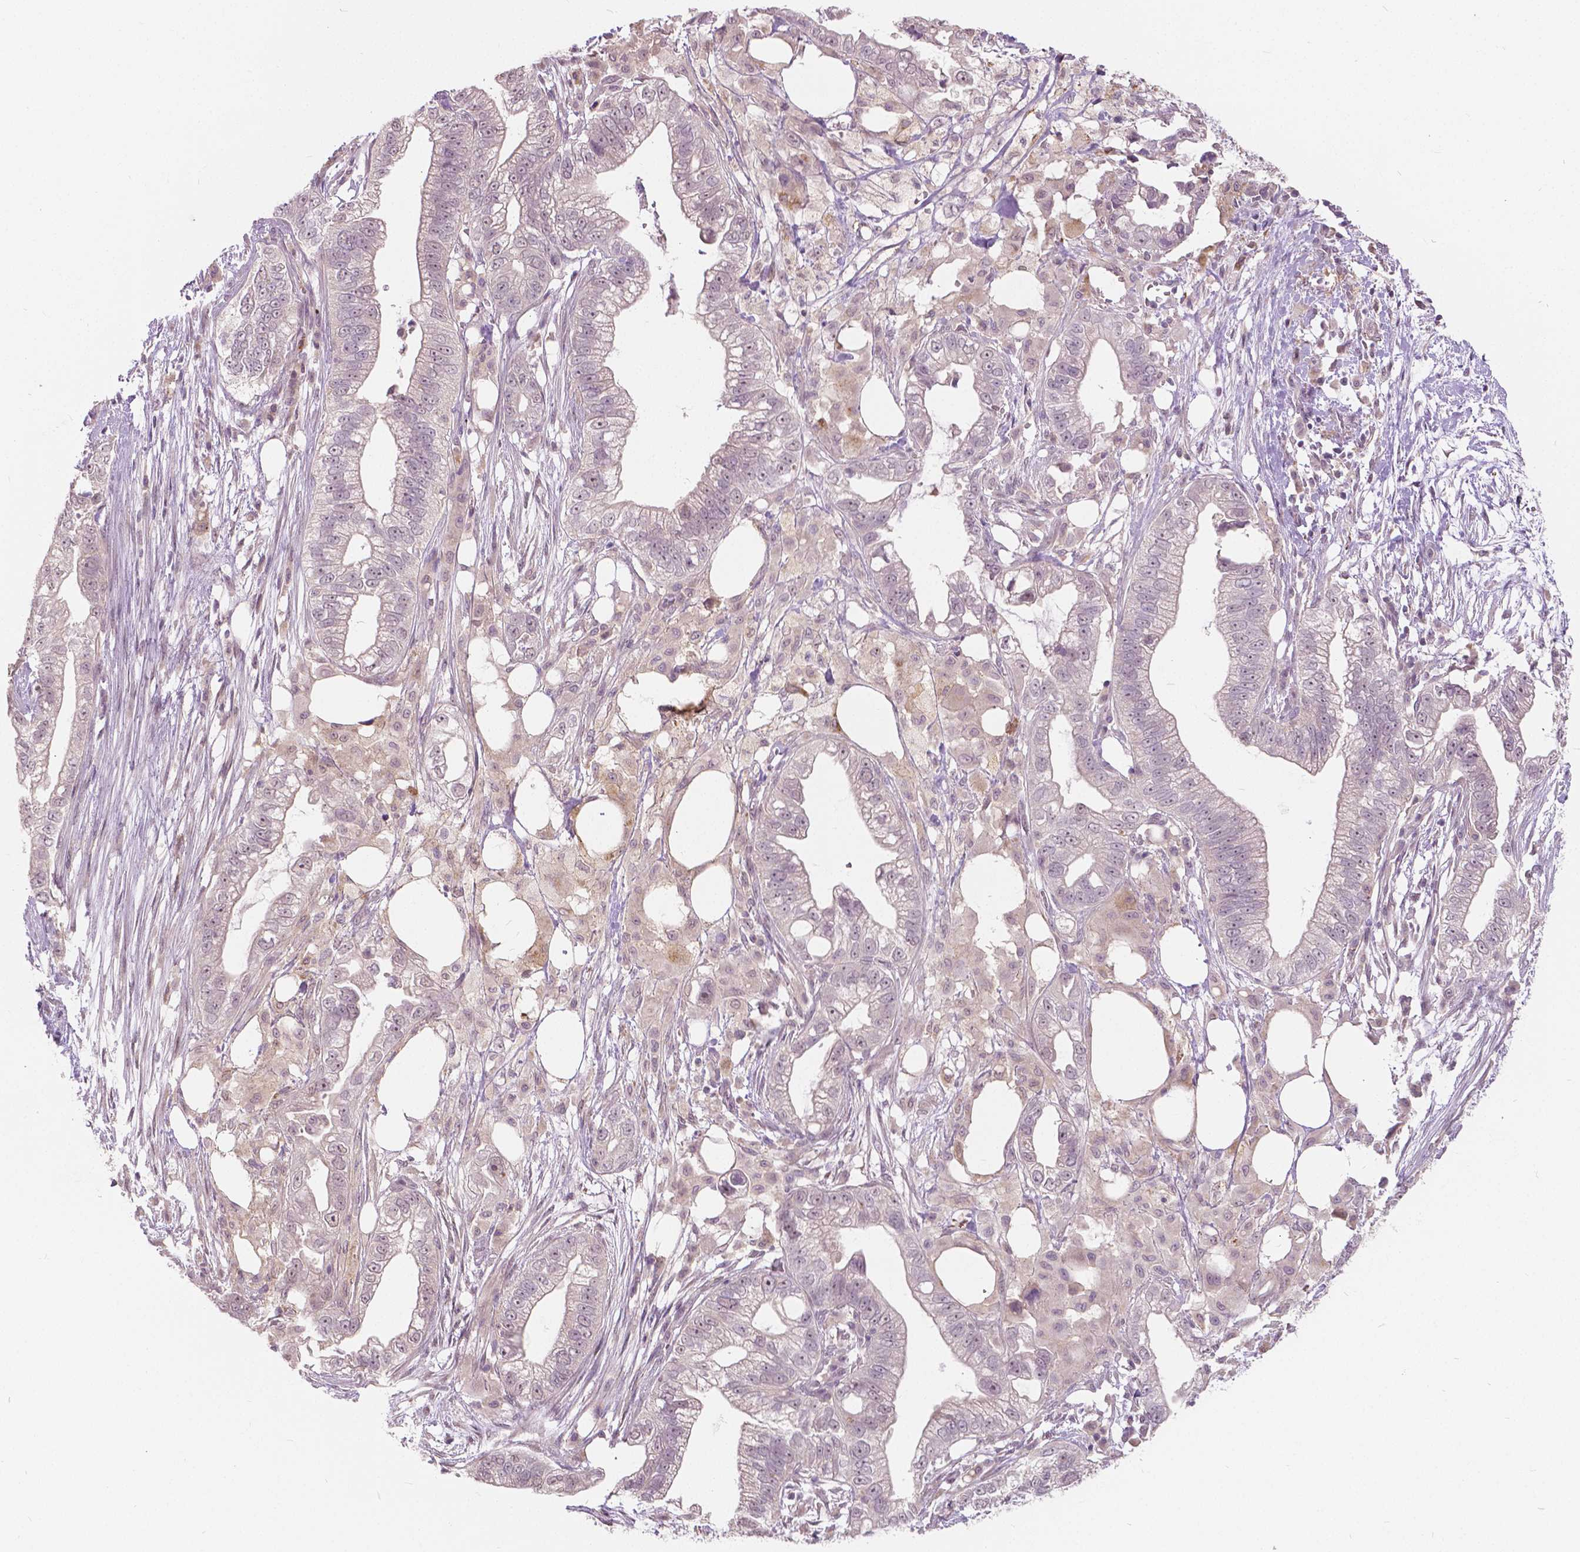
{"staining": {"intensity": "weak", "quantity": "<25%", "location": "cytoplasmic/membranous,nuclear"}, "tissue": "pancreatic cancer", "cell_type": "Tumor cells", "image_type": "cancer", "snomed": [{"axis": "morphology", "description": "Adenocarcinoma, NOS"}, {"axis": "topography", "description": "Pancreas"}], "caption": "High magnification brightfield microscopy of pancreatic cancer stained with DAB (3,3'-diaminobenzidine) (brown) and counterstained with hematoxylin (blue): tumor cells show no significant positivity.", "gene": "DLX6", "patient": {"sex": "male", "age": 70}}